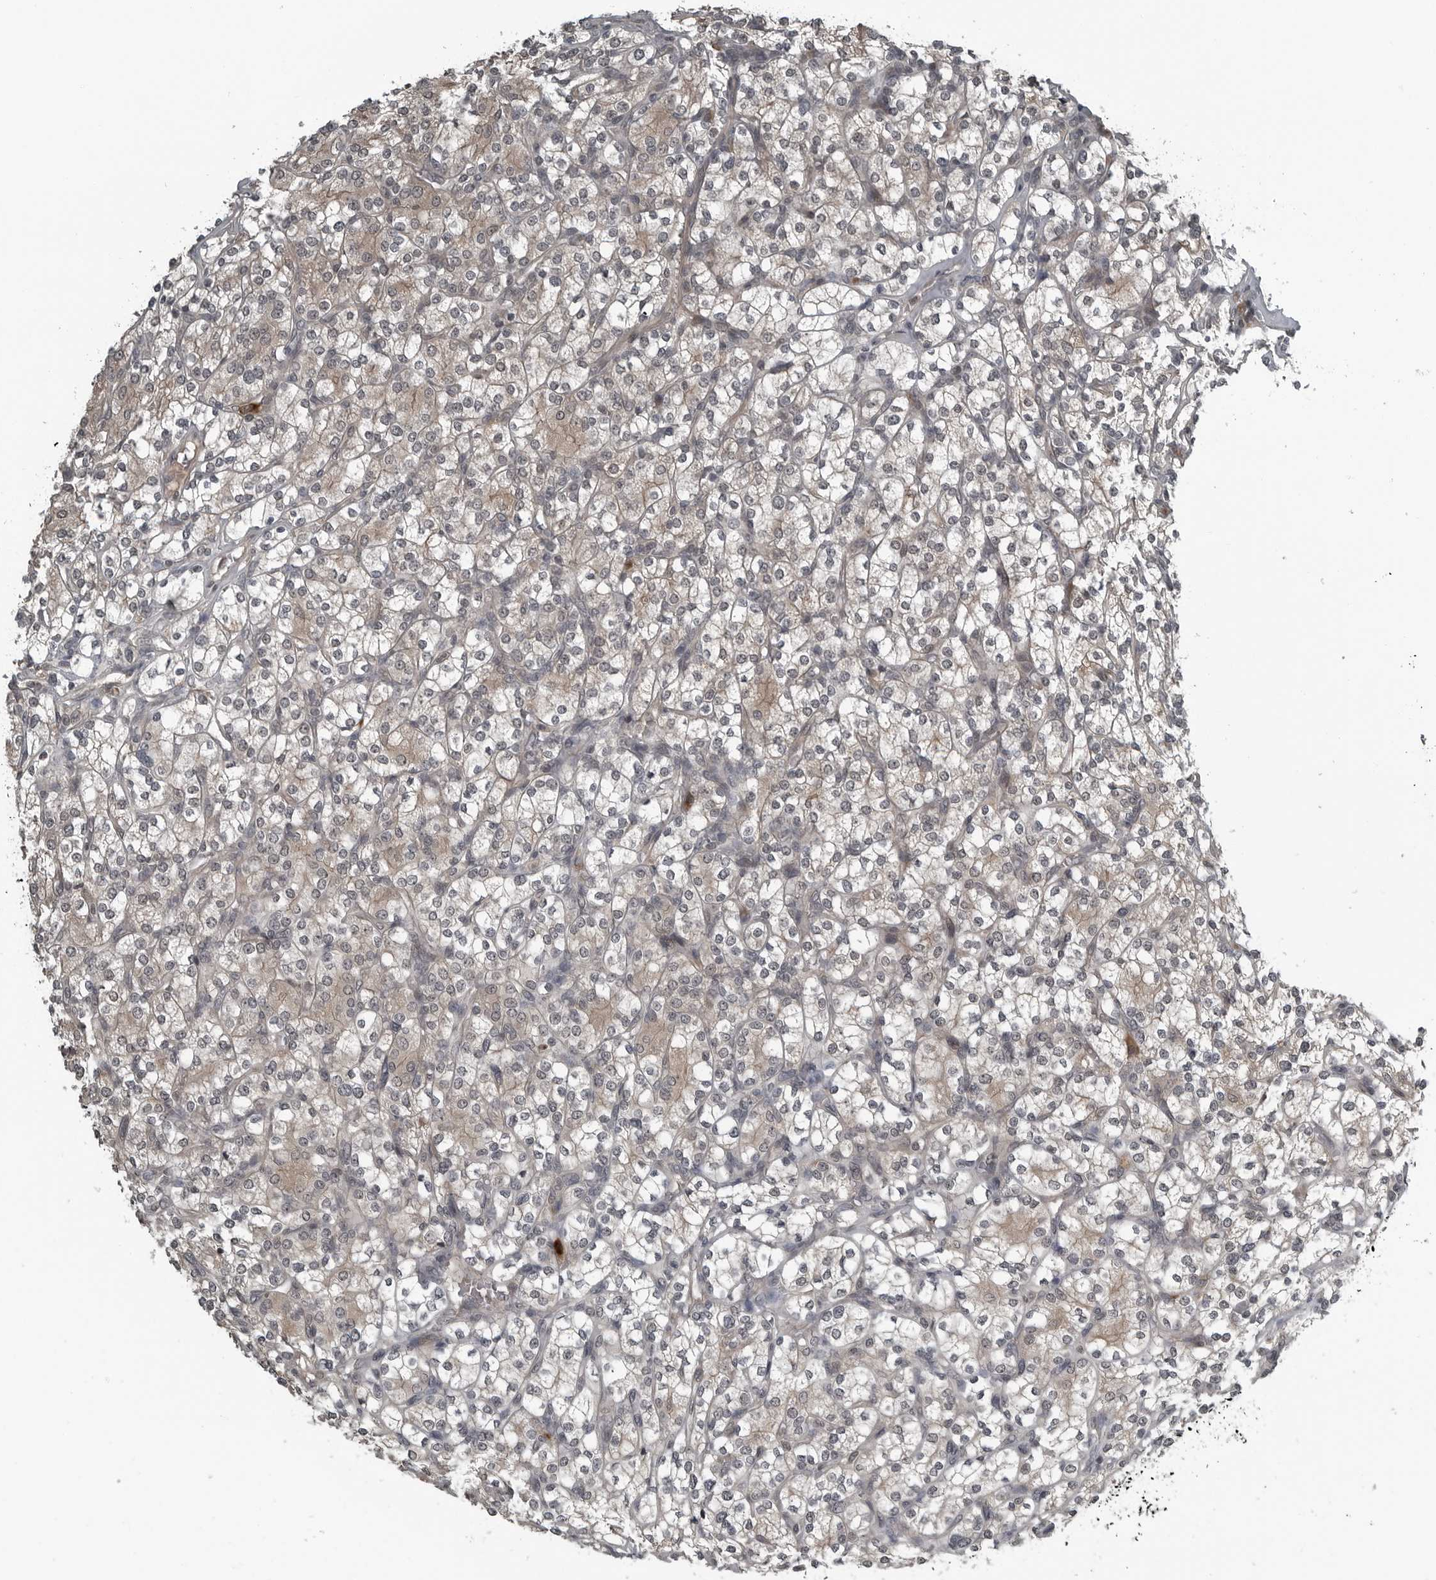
{"staining": {"intensity": "weak", "quantity": "<25%", "location": "cytoplasmic/membranous"}, "tissue": "renal cancer", "cell_type": "Tumor cells", "image_type": "cancer", "snomed": [{"axis": "morphology", "description": "Adenocarcinoma, NOS"}, {"axis": "topography", "description": "Kidney"}], "caption": "DAB immunohistochemical staining of human renal cancer displays no significant positivity in tumor cells.", "gene": "GAK", "patient": {"sex": "male", "age": 77}}